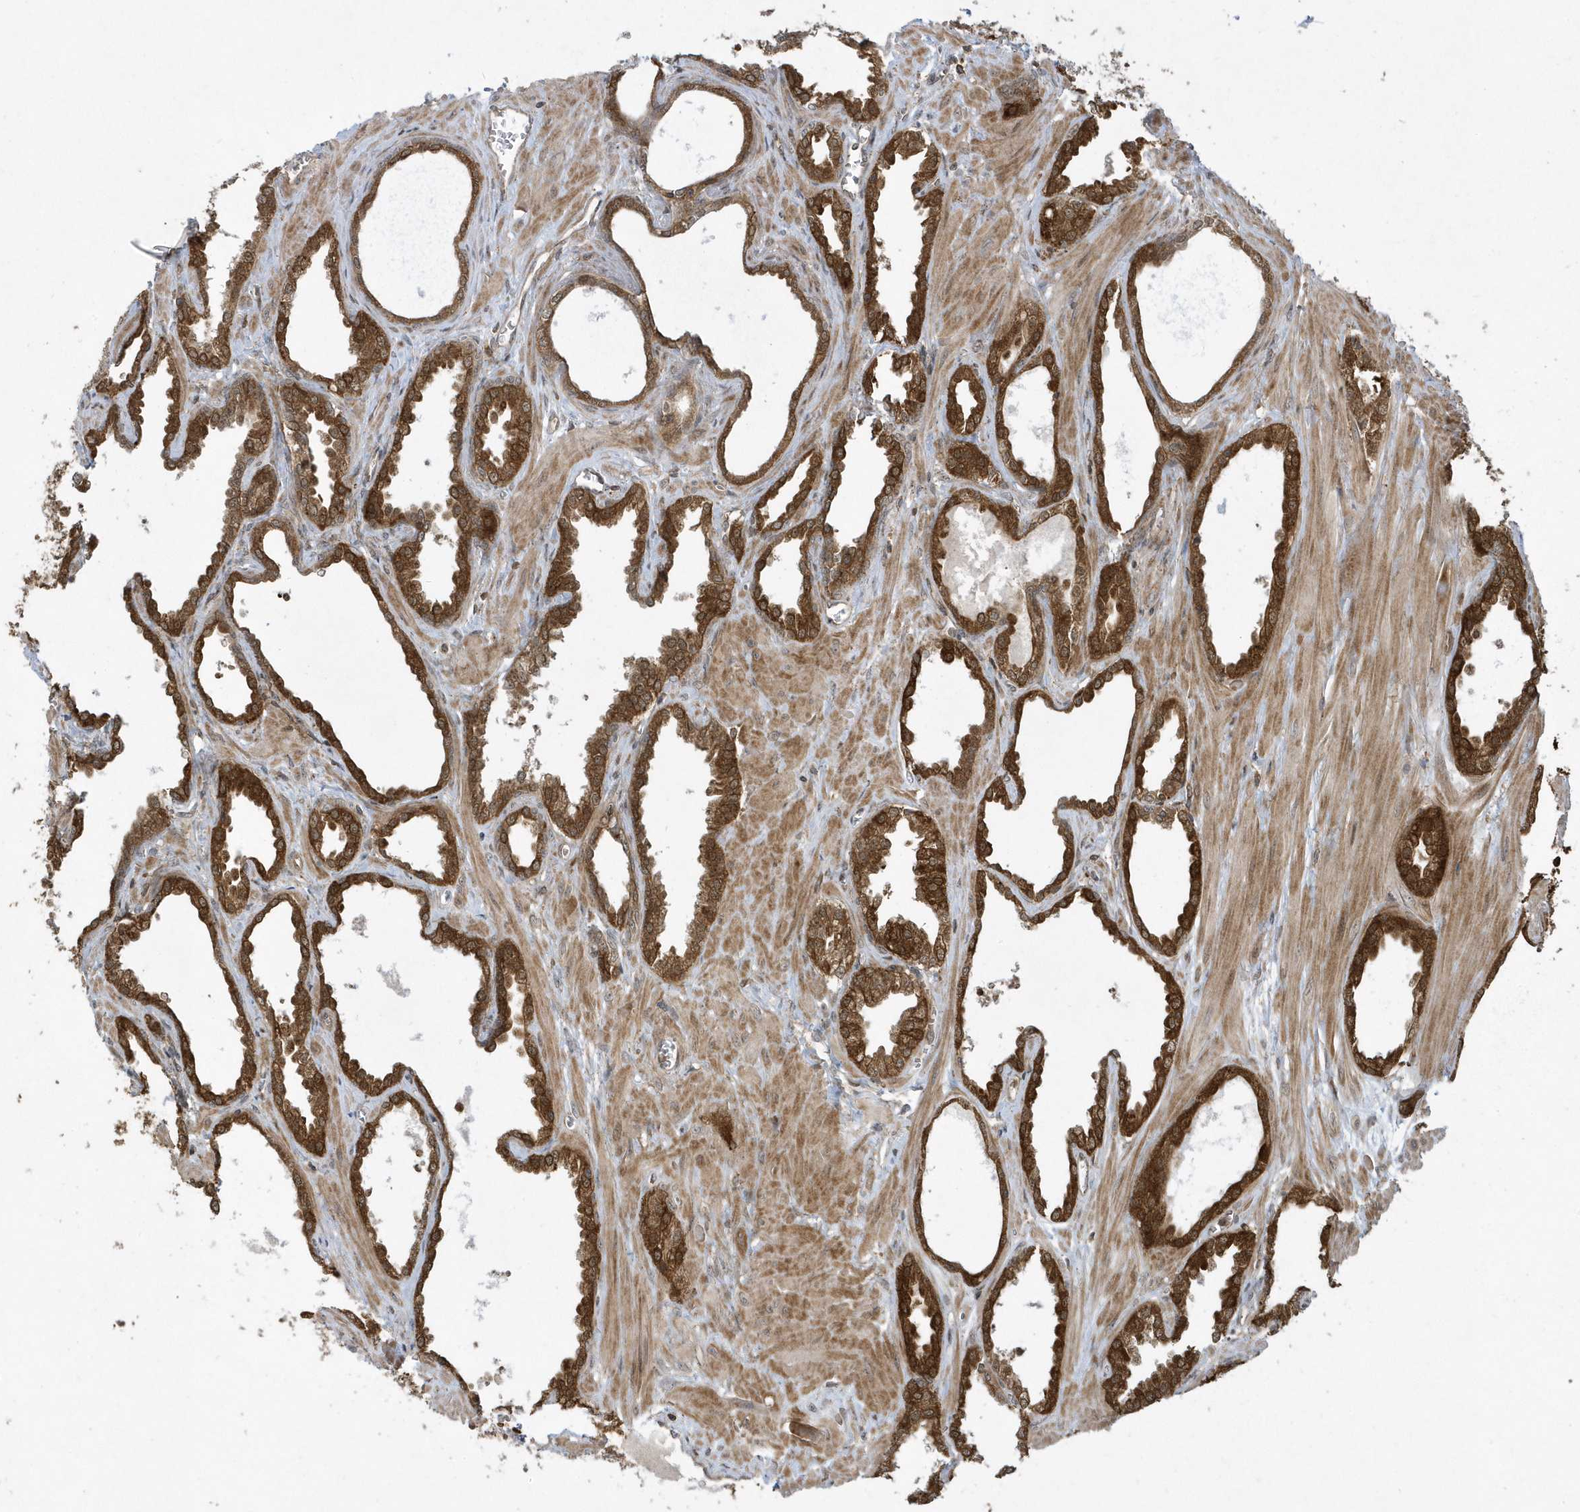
{"staining": {"intensity": "strong", "quantity": ">75%", "location": "cytoplasmic/membranous"}, "tissue": "prostate cancer", "cell_type": "Tumor cells", "image_type": "cancer", "snomed": [{"axis": "morphology", "description": "Adenocarcinoma, Low grade"}, {"axis": "topography", "description": "Prostate"}], "caption": "Immunohistochemistry (IHC) of prostate cancer (adenocarcinoma (low-grade)) exhibits high levels of strong cytoplasmic/membranous positivity in about >75% of tumor cells.", "gene": "STAMBP", "patient": {"sex": "male", "age": 67}}